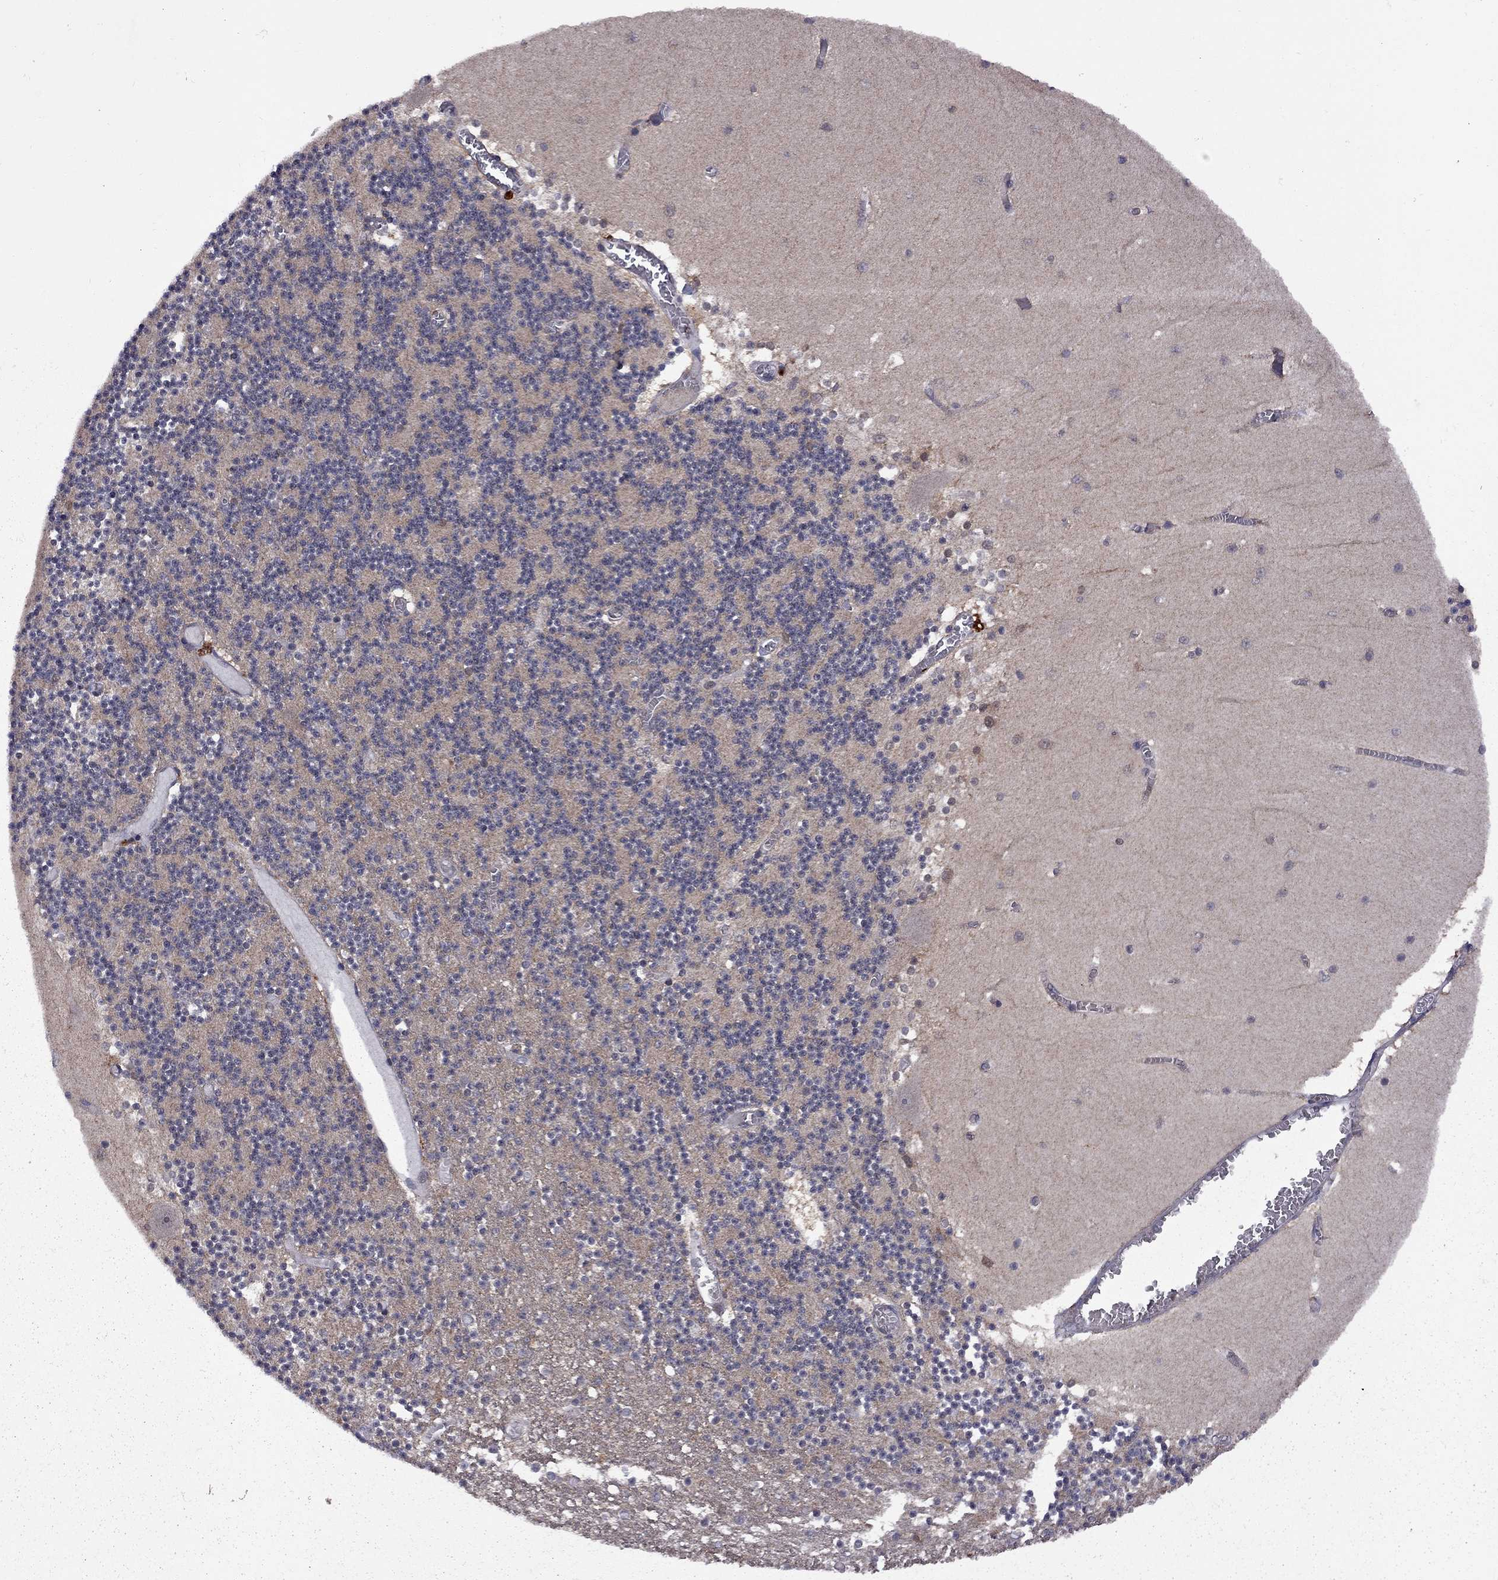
{"staining": {"intensity": "negative", "quantity": "none", "location": "none"}, "tissue": "cerebellum", "cell_type": "Cells in granular layer", "image_type": "normal", "snomed": [{"axis": "morphology", "description": "Normal tissue, NOS"}, {"axis": "topography", "description": "Cerebellum"}], "caption": "Human cerebellum stained for a protein using immunohistochemistry displays no positivity in cells in granular layer.", "gene": "IPP", "patient": {"sex": "female", "age": 28}}